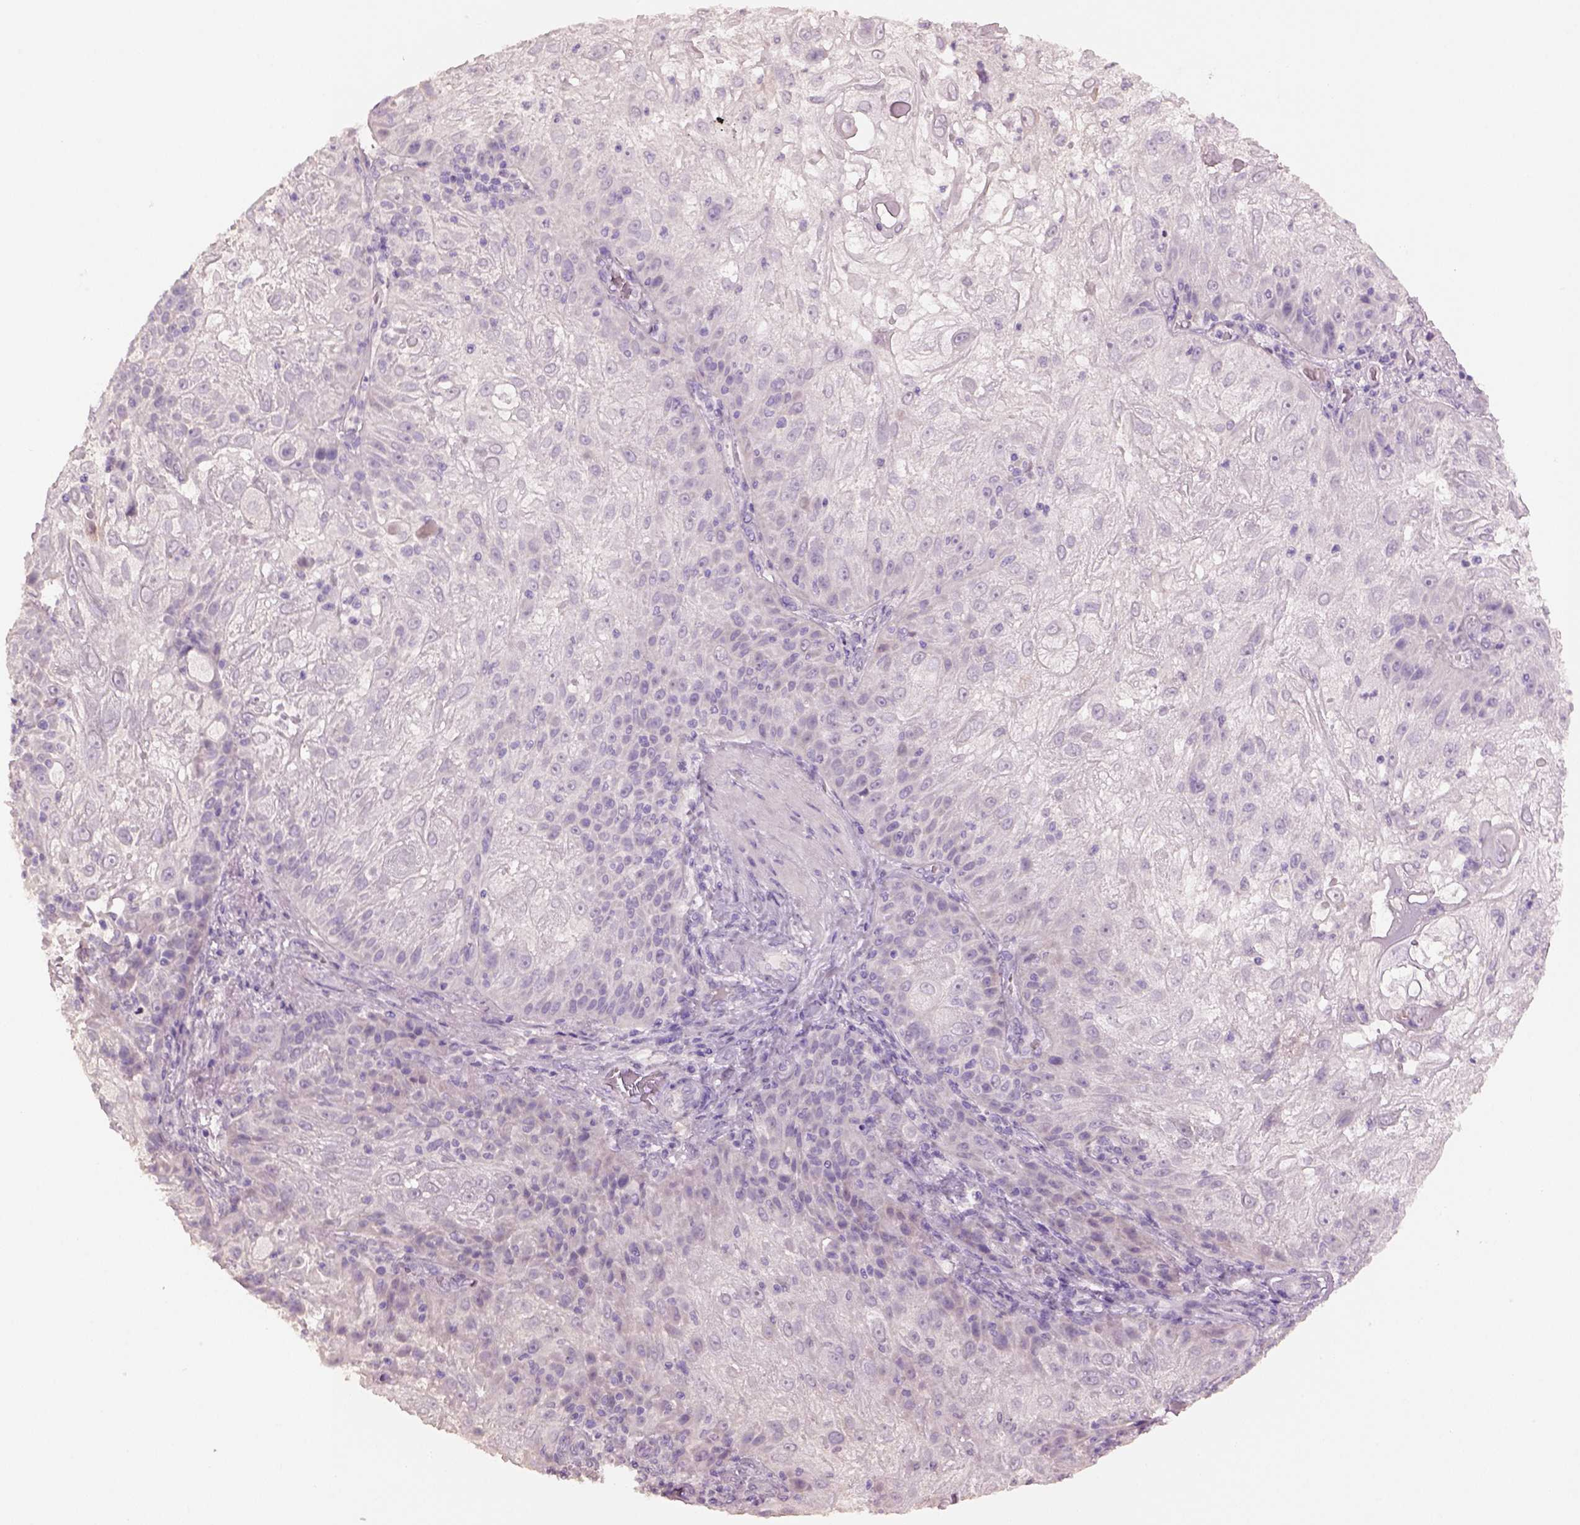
{"staining": {"intensity": "negative", "quantity": "none", "location": "none"}, "tissue": "skin cancer", "cell_type": "Tumor cells", "image_type": "cancer", "snomed": [{"axis": "morphology", "description": "Normal tissue, NOS"}, {"axis": "morphology", "description": "Squamous cell carcinoma, NOS"}, {"axis": "topography", "description": "Skin"}], "caption": "Immunohistochemistry (IHC) micrograph of squamous cell carcinoma (skin) stained for a protein (brown), which reveals no positivity in tumor cells.", "gene": "KCNIP3", "patient": {"sex": "female", "age": 83}}